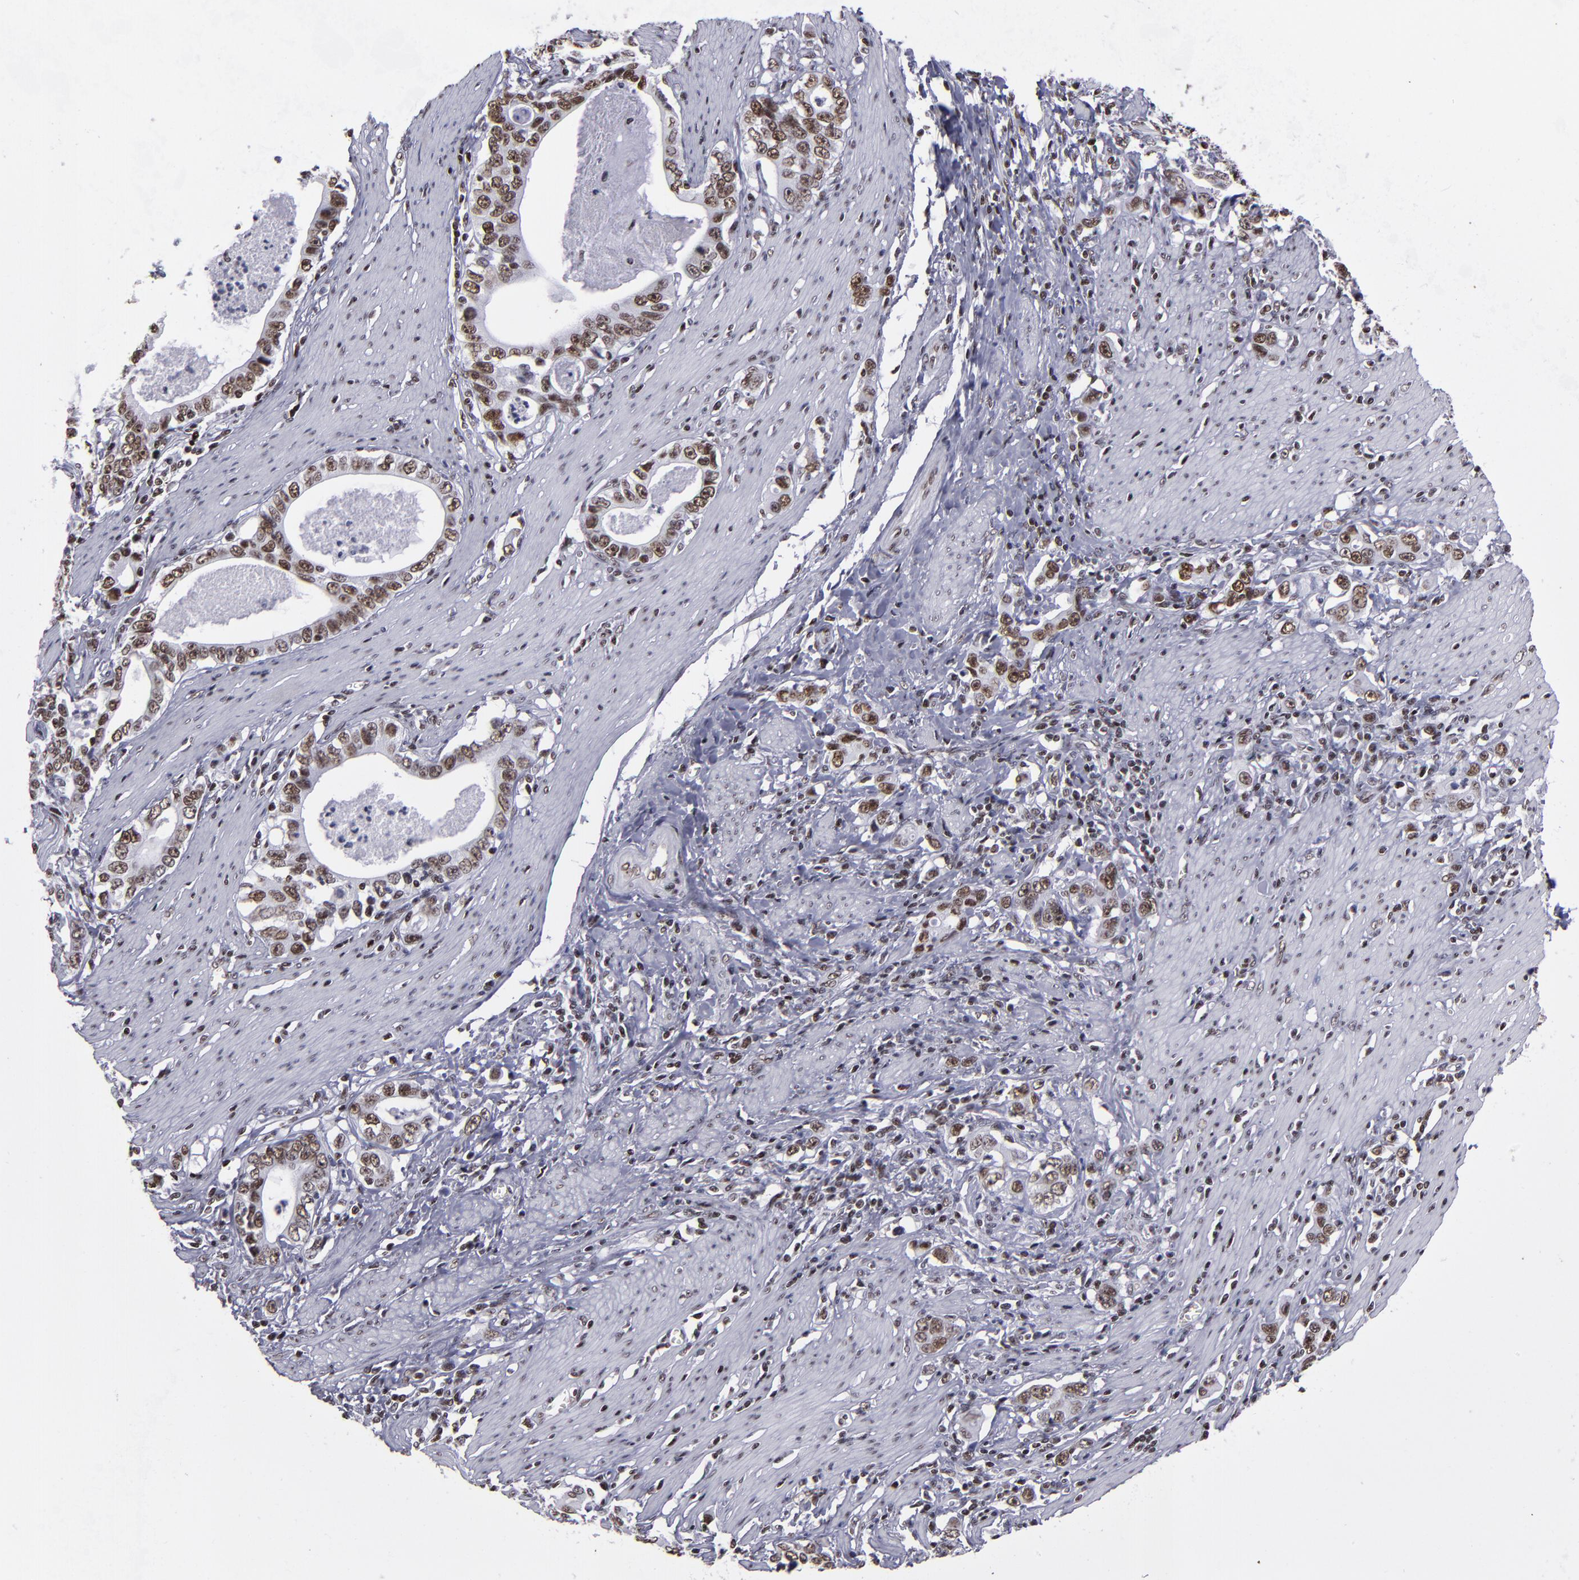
{"staining": {"intensity": "moderate", "quantity": ">75%", "location": "nuclear"}, "tissue": "stomach cancer", "cell_type": "Tumor cells", "image_type": "cancer", "snomed": [{"axis": "morphology", "description": "Adenocarcinoma, NOS"}, {"axis": "topography", "description": "Stomach, lower"}], "caption": "Immunohistochemistry (IHC) (DAB) staining of human stomach cancer displays moderate nuclear protein expression in approximately >75% of tumor cells.", "gene": "TERF2", "patient": {"sex": "female", "age": 72}}